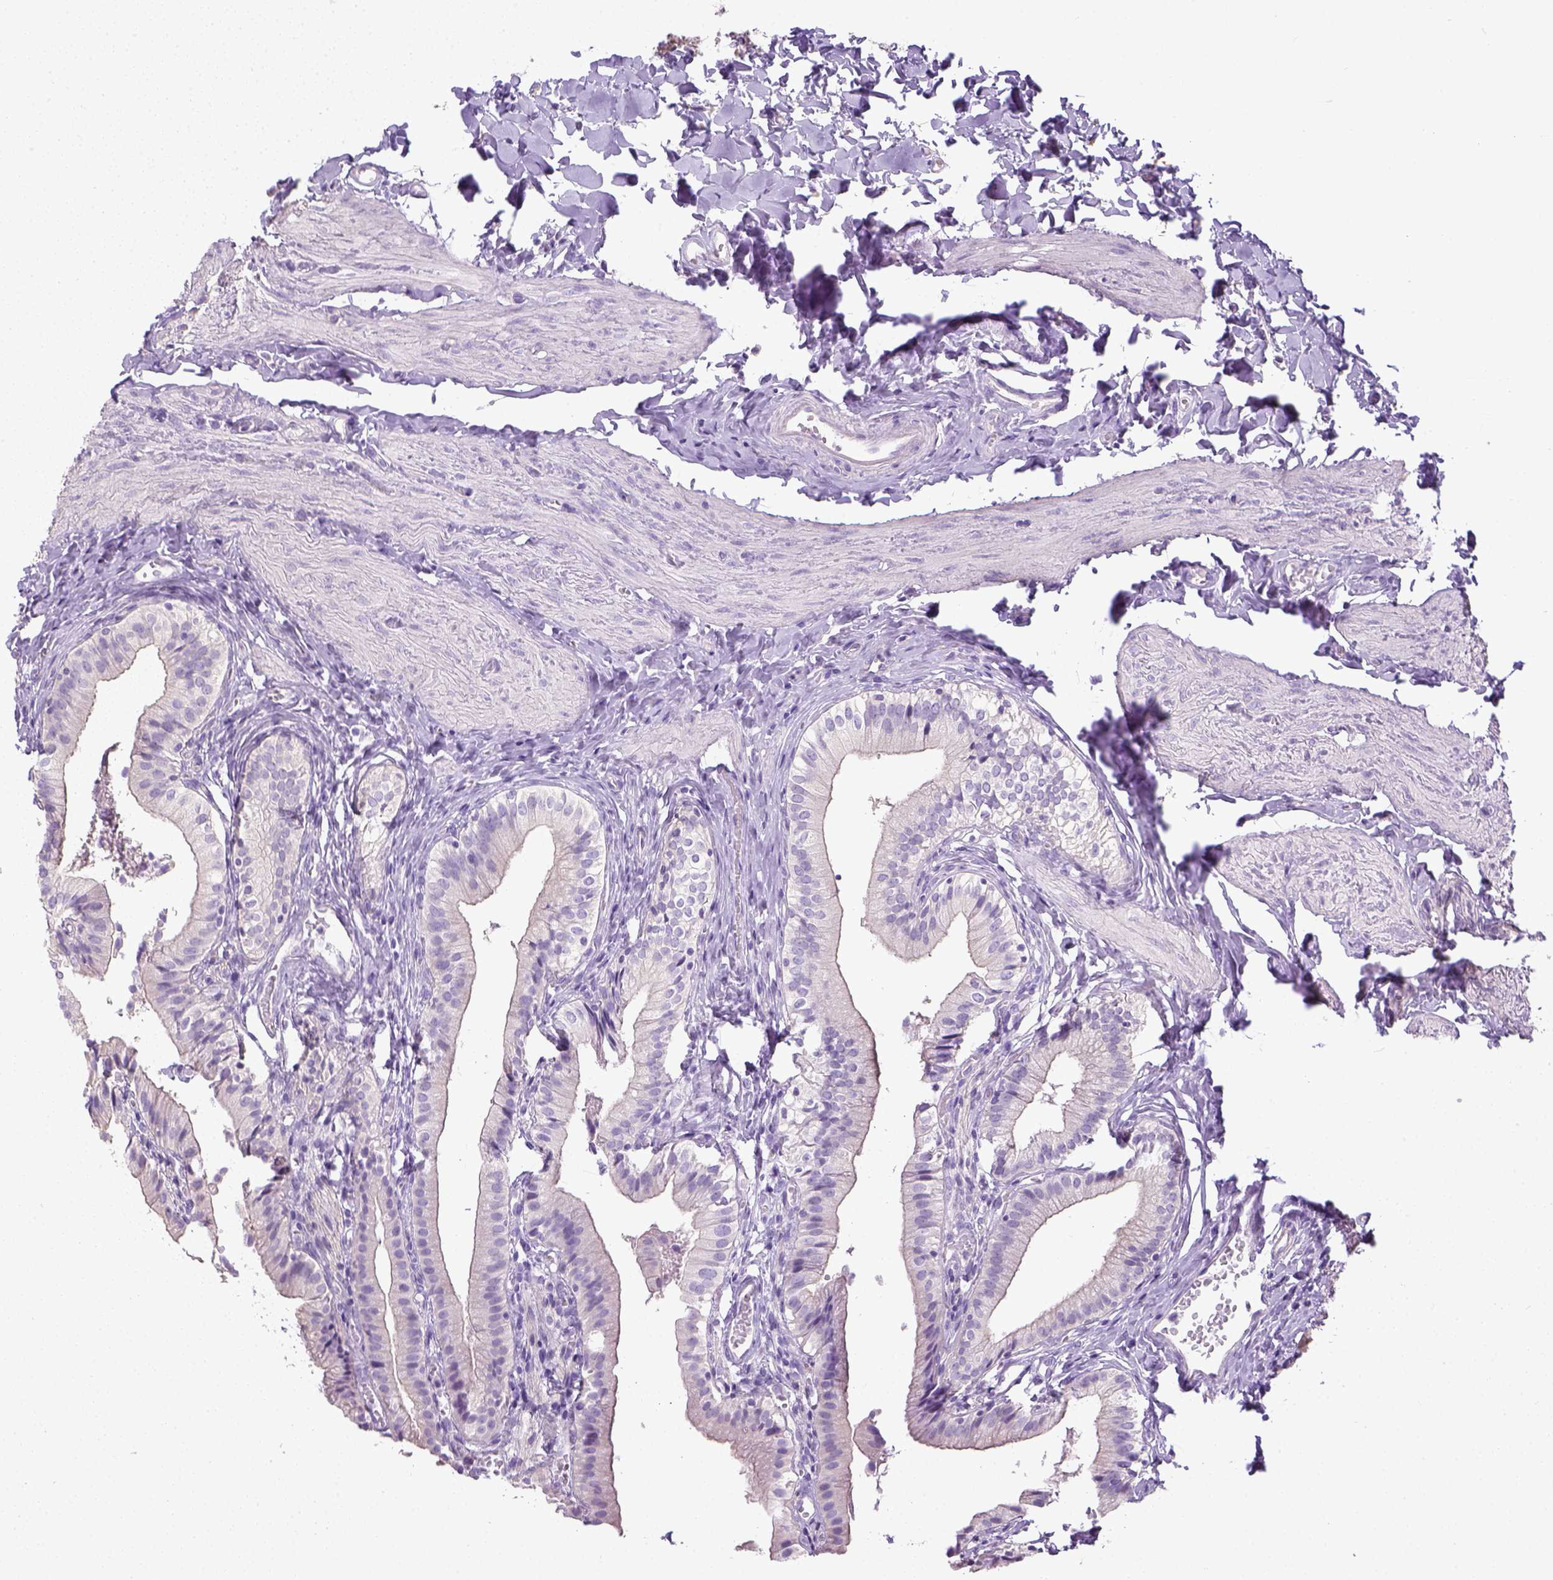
{"staining": {"intensity": "negative", "quantity": "none", "location": "none"}, "tissue": "gallbladder", "cell_type": "Glandular cells", "image_type": "normal", "snomed": [{"axis": "morphology", "description": "Normal tissue, NOS"}, {"axis": "topography", "description": "Gallbladder"}], "caption": "The micrograph shows no staining of glandular cells in normal gallbladder.", "gene": "LGSN", "patient": {"sex": "female", "age": 47}}